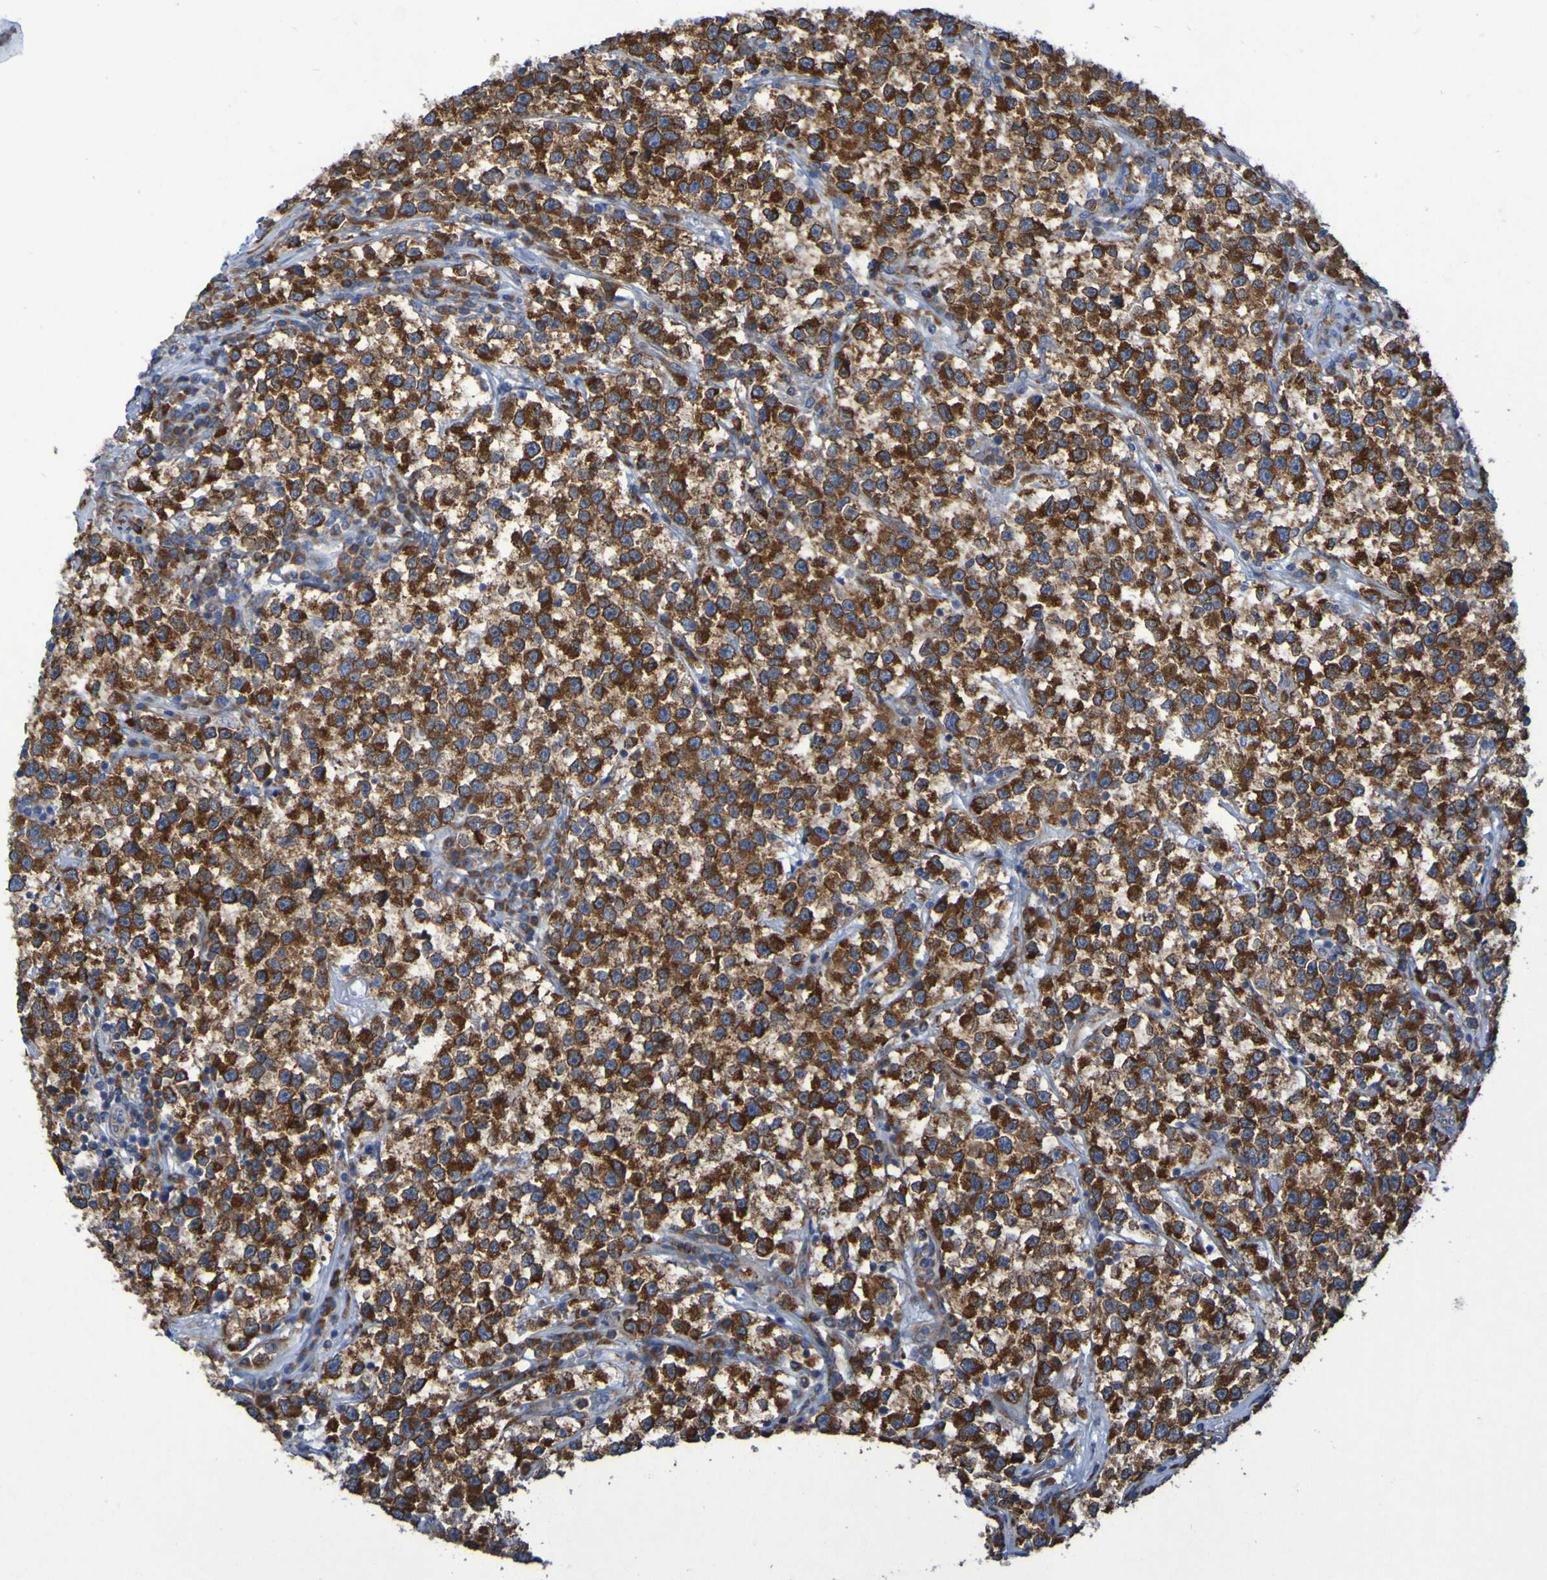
{"staining": {"intensity": "strong", "quantity": ">75%", "location": "cytoplasmic/membranous"}, "tissue": "testis cancer", "cell_type": "Tumor cells", "image_type": "cancer", "snomed": [{"axis": "morphology", "description": "Seminoma, NOS"}, {"axis": "topography", "description": "Testis"}], "caption": "Immunohistochemical staining of human seminoma (testis) shows high levels of strong cytoplasmic/membranous protein positivity in about >75% of tumor cells.", "gene": "FKBP3", "patient": {"sex": "male", "age": 22}}